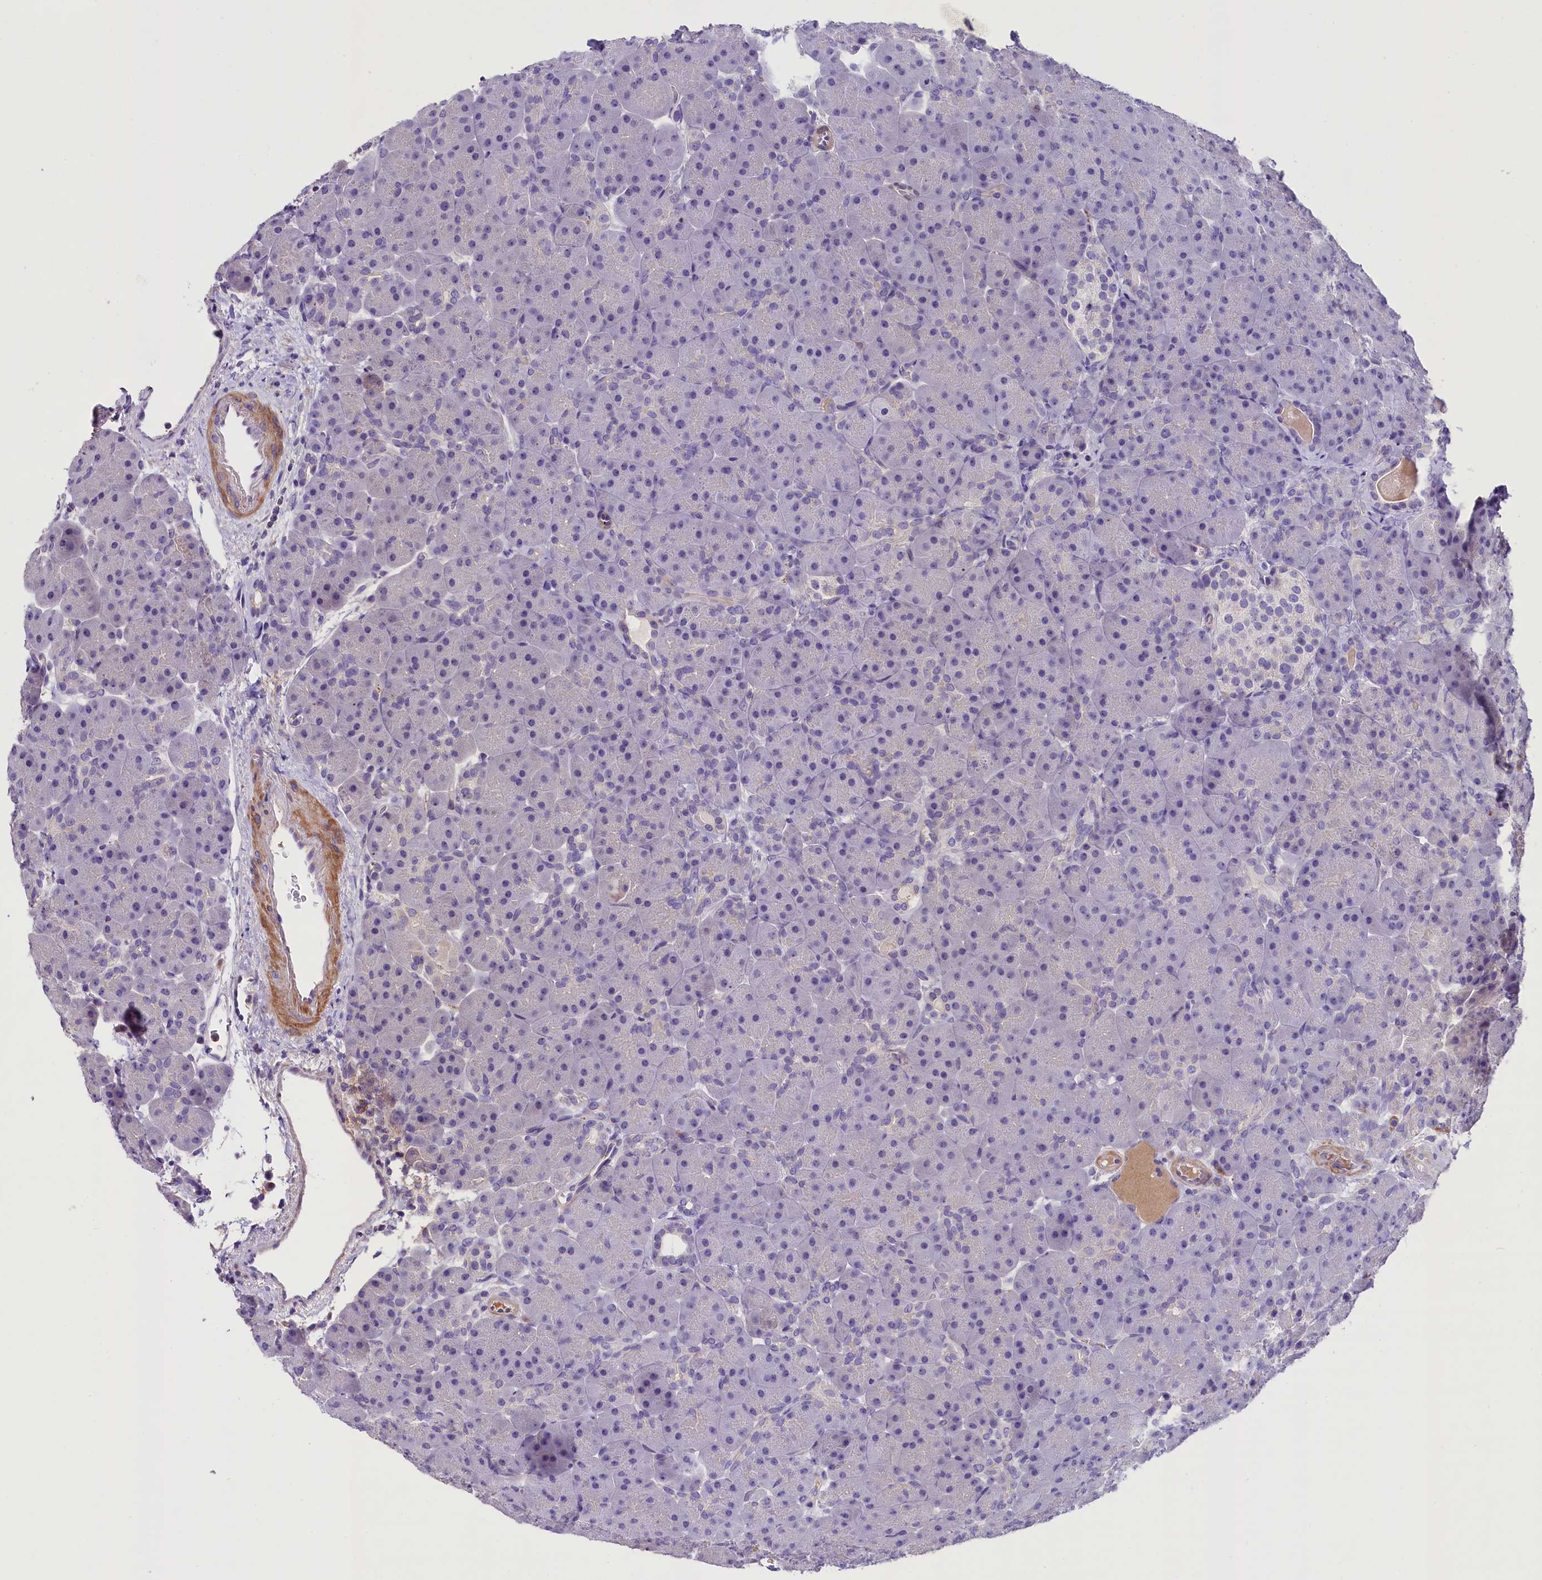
{"staining": {"intensity": "negative", "quantity": "none", "location": "none"}, "tissue": "pancreas", "cell_type": "Exocrine glandular cells", "image_type": "normal", "snomed": [{"axis": "morphology", "description": "Normal tissue, NOS"}, {"axis": "topography", "description": "Pancreas"}], "caption": "This is an immunohistochemistry image of benign human pancreas. There is no expression in exocrine glandular cells.", "gene": "MEX3B", "patient": {"sex": "male", "age": 66}}